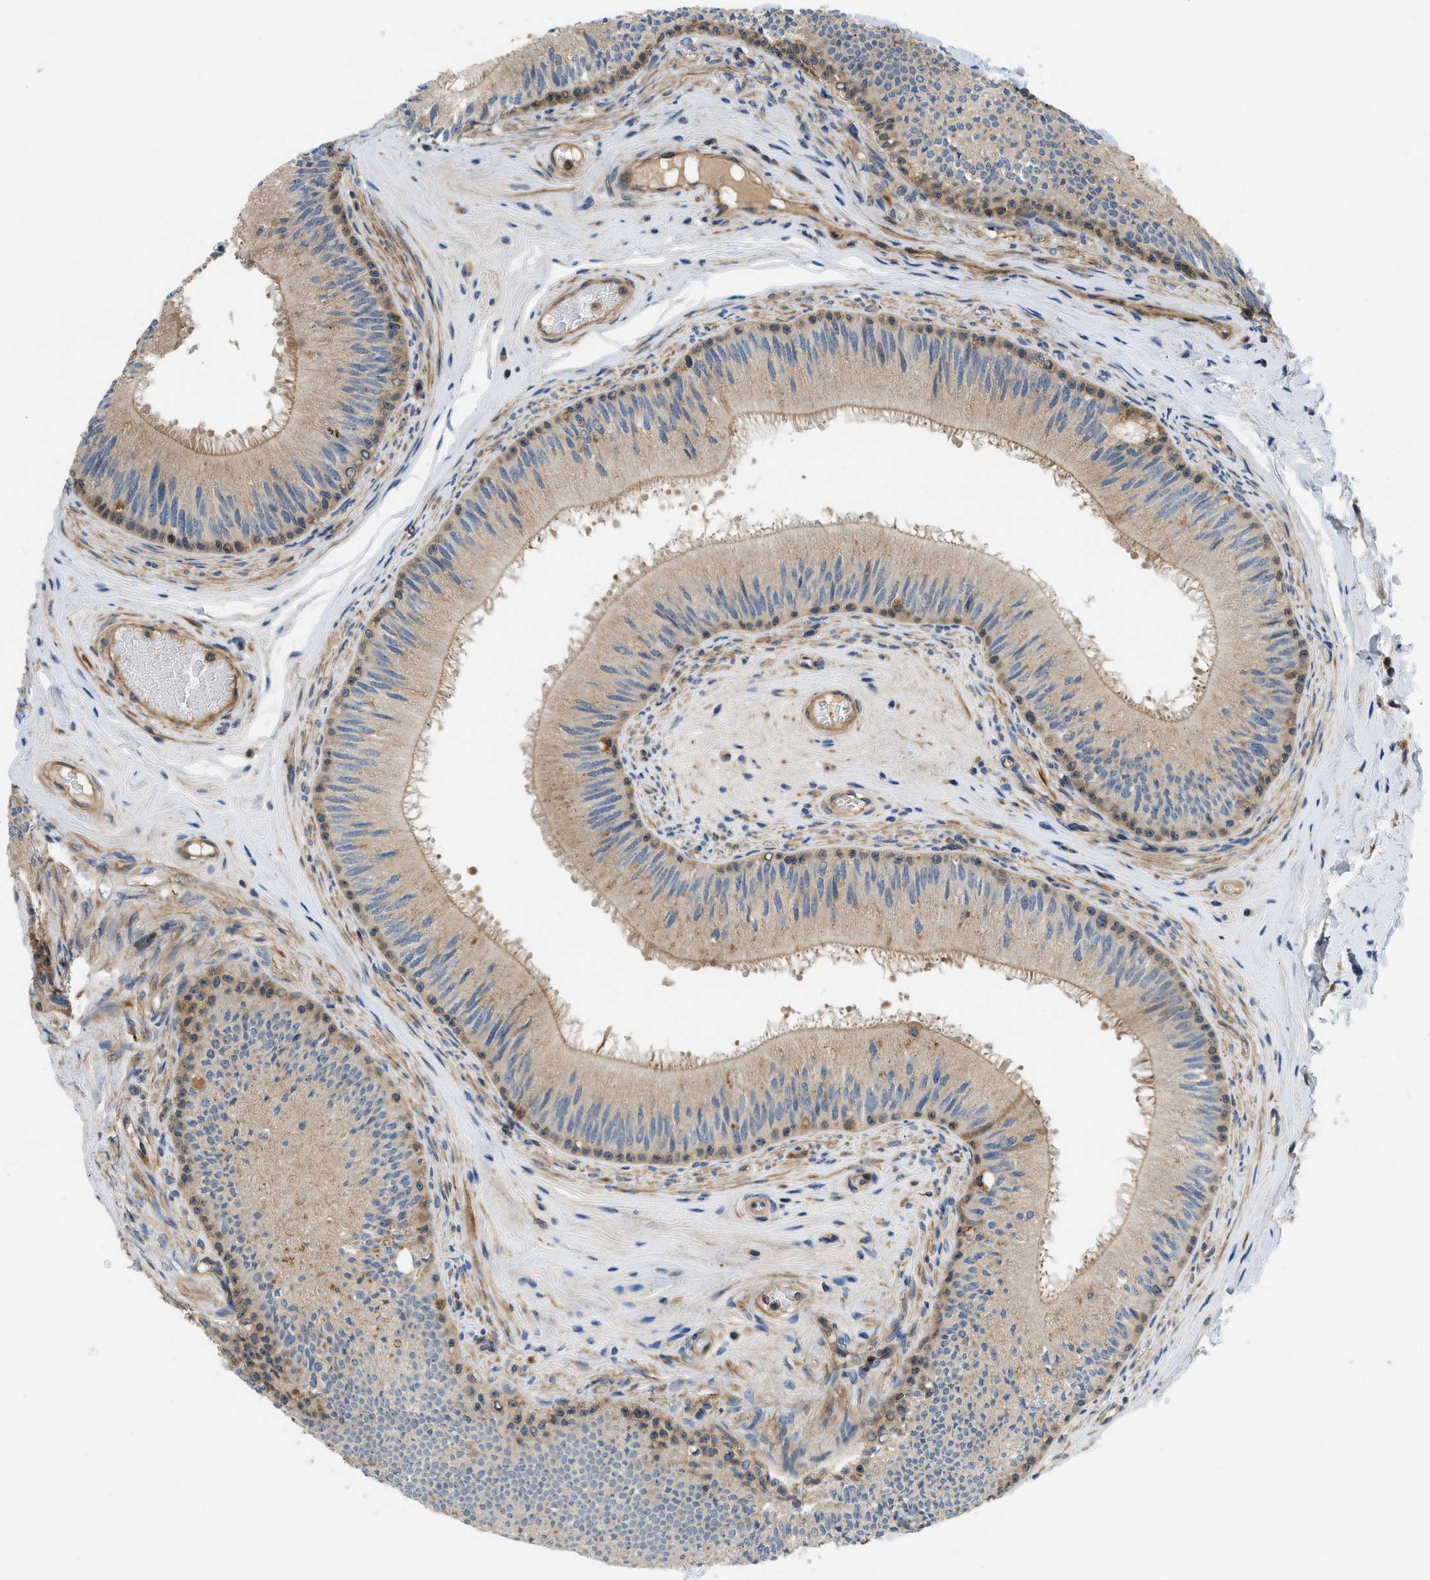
{"staining": {"intensity": "moderate", "quantity": ">75%", "location": "cytoplasmic/membranous"}, "tissue": "epididymis", "cell_type": "Glandular cells", "image_type": "normal", "snomed": [{"axis": "morphology", "description": "Normal tissue, NOS"}, {"axis": "topography", "description": "Testis"}, {"axis": "topography", "description": "Epididymis"}], "caption": "Immunohistochemistry (IHC) of benign human epididymis displays medium levels of moderate cytoplasmic/membranous positivity in approximately >75% of glandular cells.", "gene": "GPR31", "patient": {"sex": "male", "age": 36}}